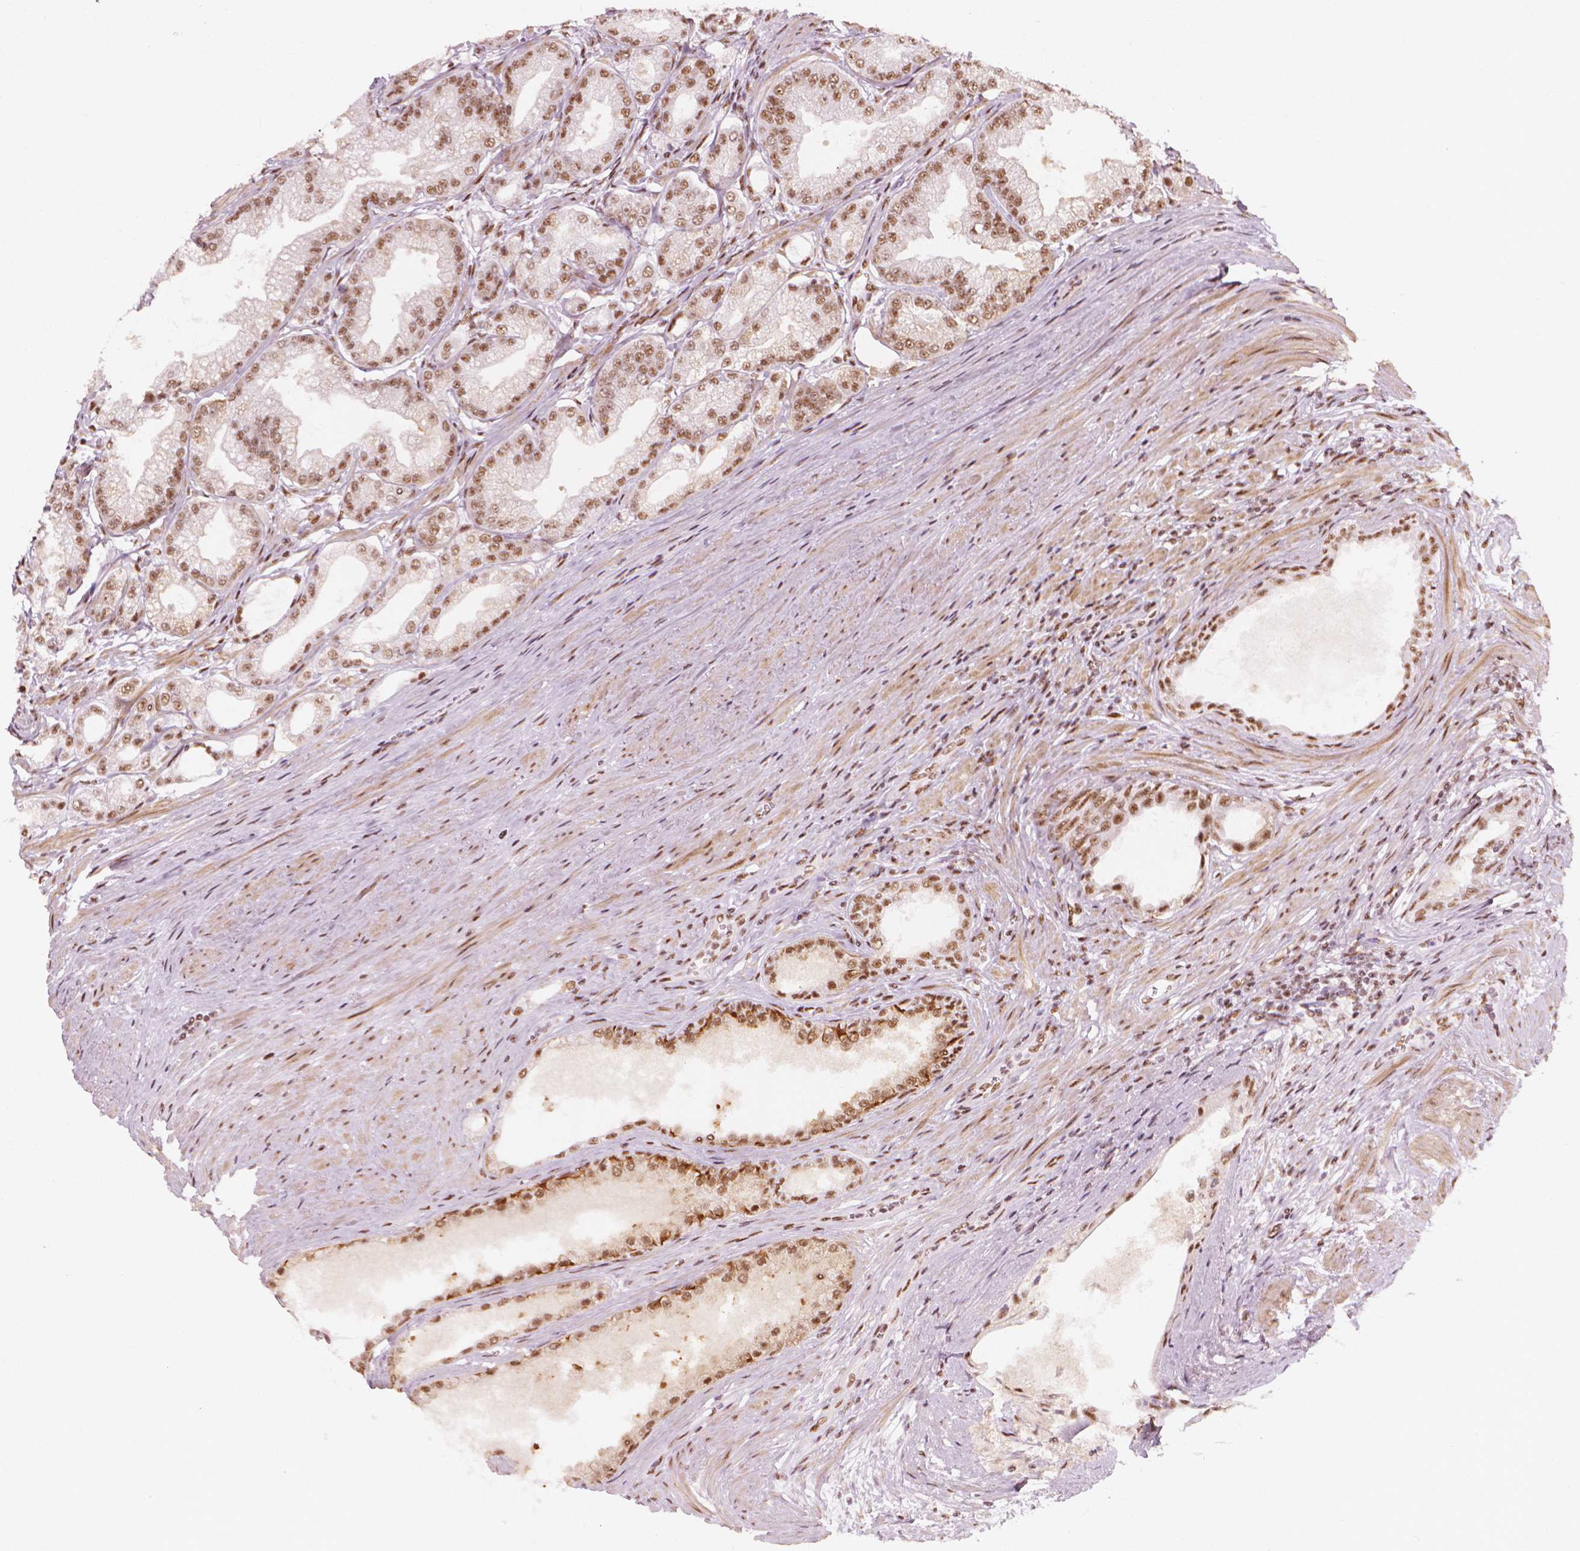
{"staining": {"intensity": "moderate", "quantity": ">75%", "location": "nuclear"}, "tissue": "prostate cancer", "cell_type": "Tumor cells", "image_type": "cancer", "snomed": [{"axis": "morphology", "description": "Adenocarcinoma, NOS"}, {"axis": "topography", "description": "Prostate and seminal vesicle, NOS"}, {"axis": "topography", "description": "Prostate"}], "caption": "Human adenocarcinoma (prostate) stained with a protein marker exhibits moderate staining in tumor cells.", "gene": "ELF2", "patient": {"sex": "male", "age": 77}}